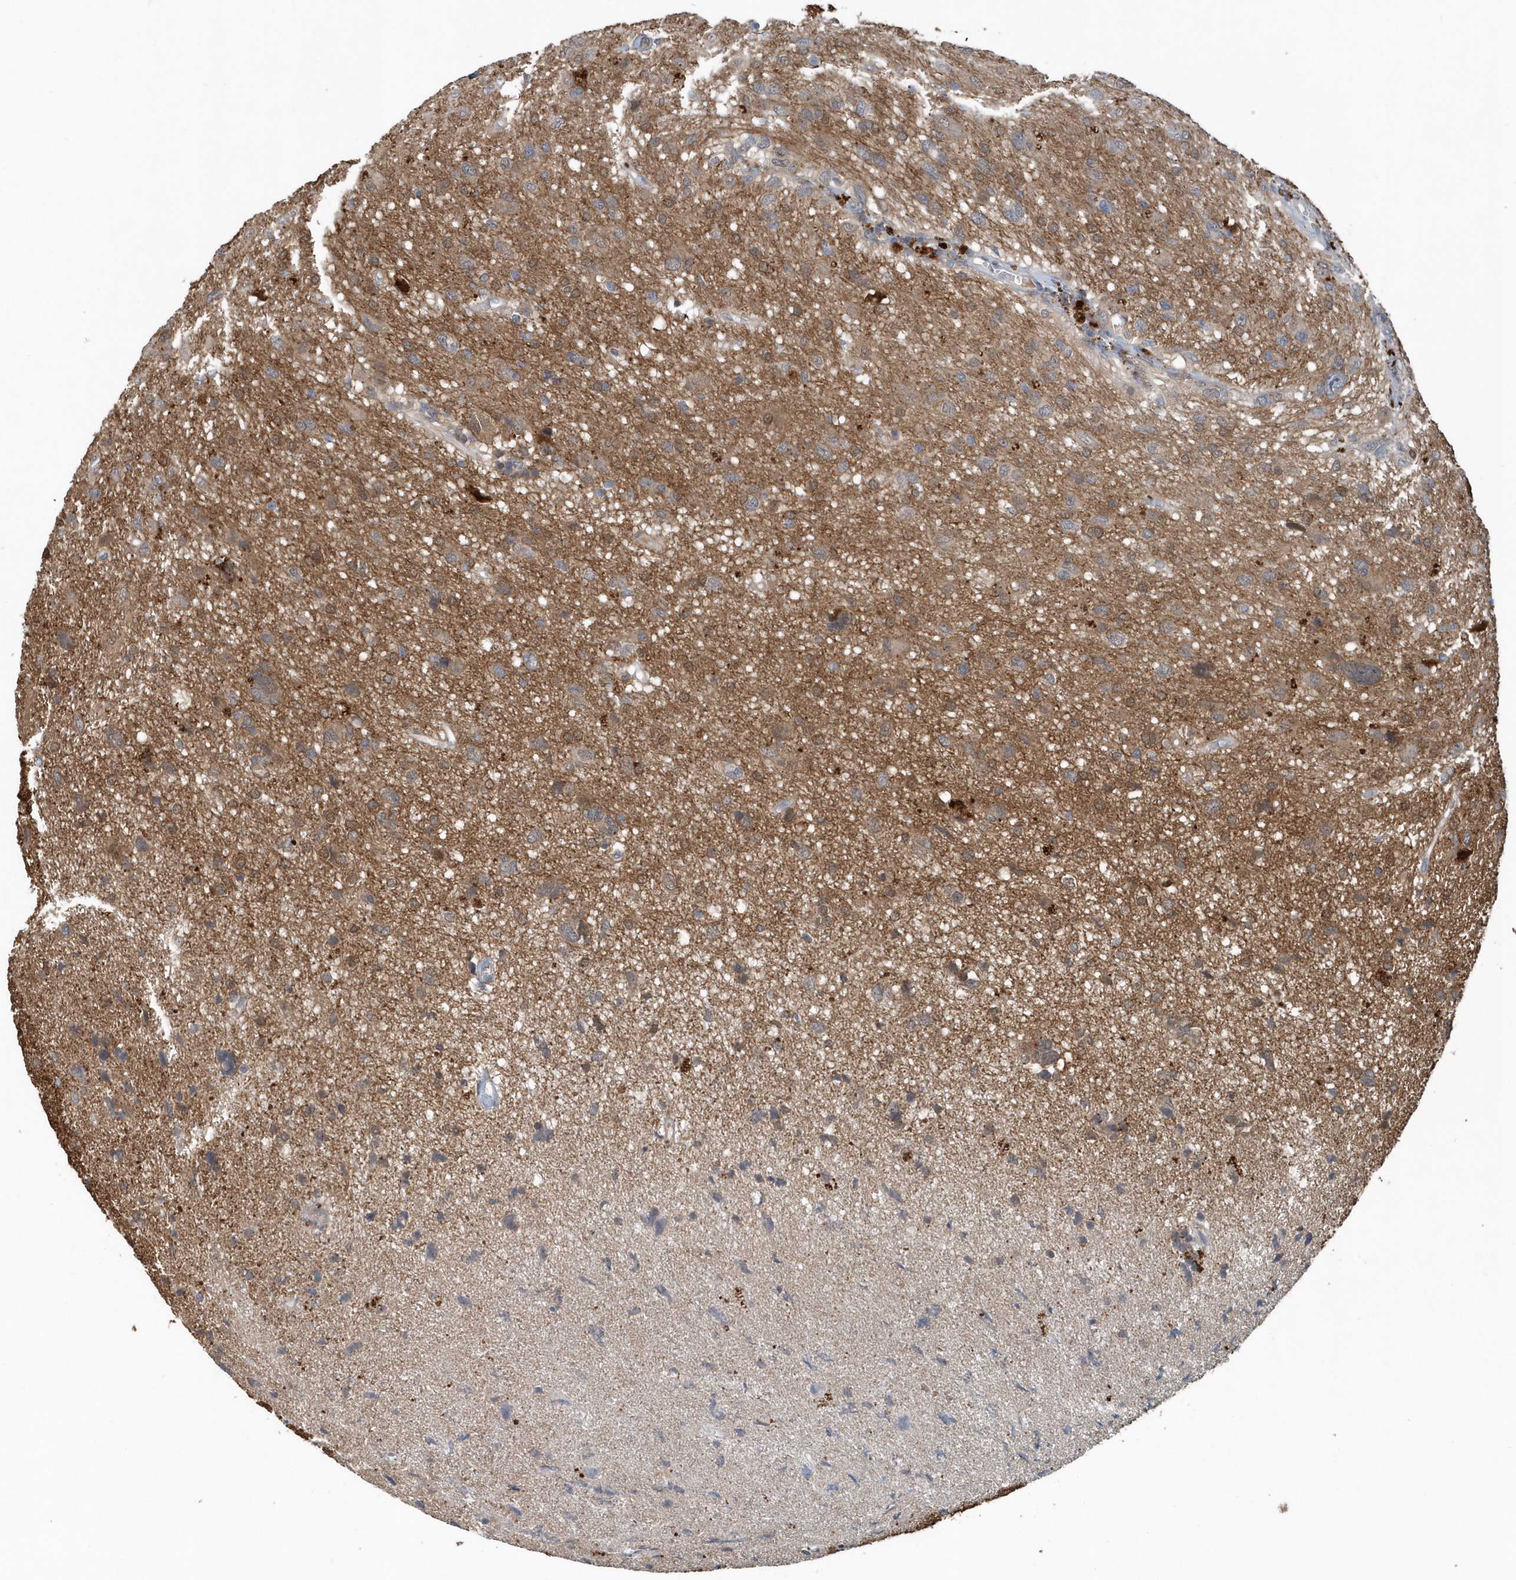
{"staining": {"intensity": "weak", "quantity": "<25%", "location": "cytoplasmic/membranous"}, "tissue": "glioma", "cell_type": "Tumor cells", "image_type": "cancer", "snomed": [{"axis": "morphology", "description": "Glioma, malignant, High grade"}, {"axis": "topography", "description": "Brain"}], "caption": "Immunohistochemistry of glioma demonstrates no positivity in tumor cells.", "gene": "PFN2", "patient": {"sex": "female", "age": 59}}